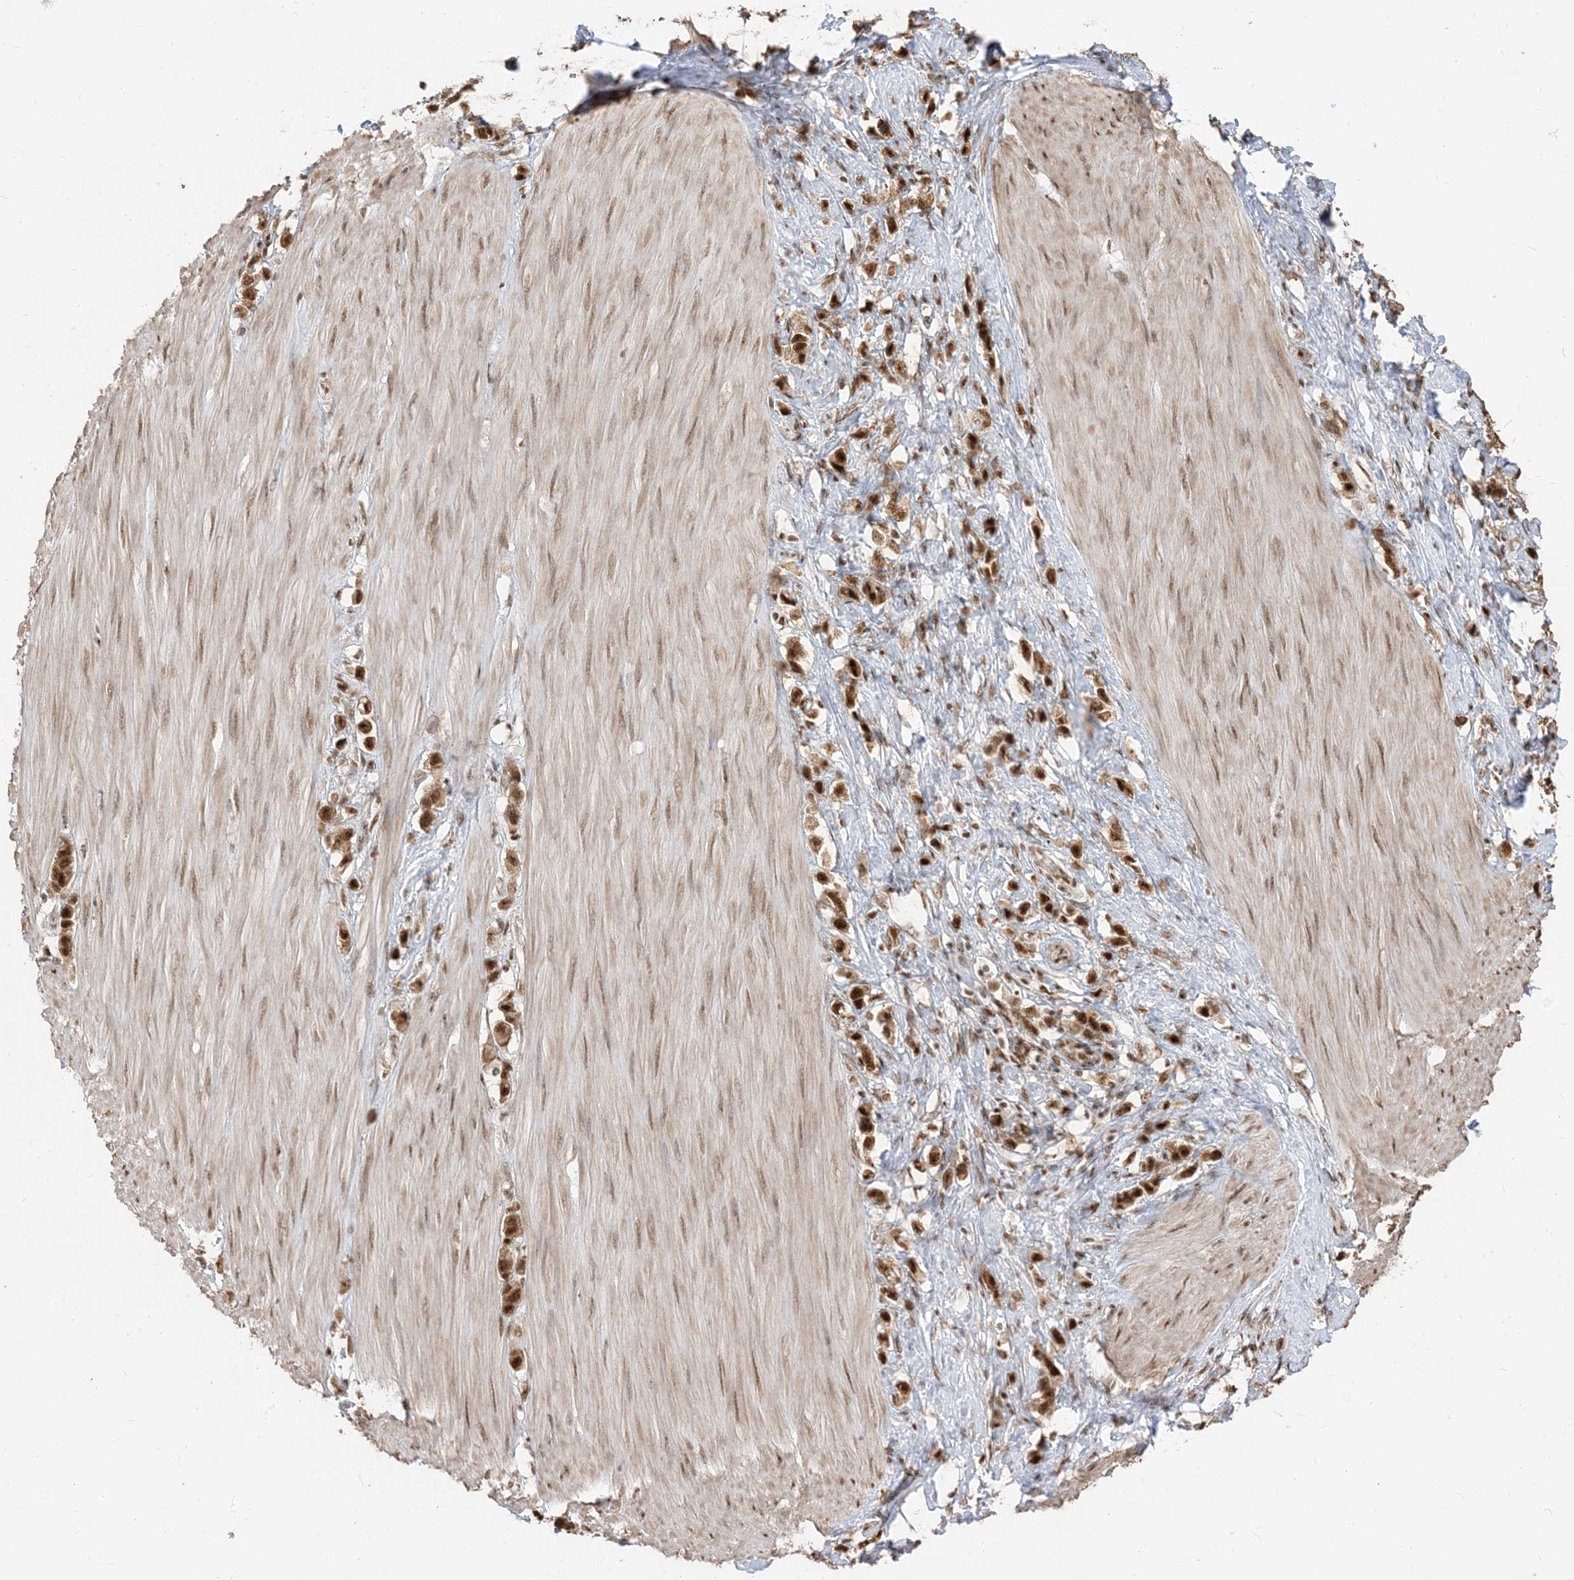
{"staining": {"intensity": "strong", "quantity": ">75%", "location": "nuclear"}, "tissue": "stomach cancer", "cell_type": "Tumor cells", "image_type": "cancer", "snomed": [{"axis": "morphology", "description": "Adenocarcinoma, NOS"}, {"axis": "topography", "description": "Stomach"}], "caption": "About >75% of tumor cells in stomach cancer (adenocarcinoma) demonstrate strong nuclear protein positivity as visualized by brown immunohistochemical staining.", "gene": "ARGLU1", "patient": {"sex": "female", "age": 65}}